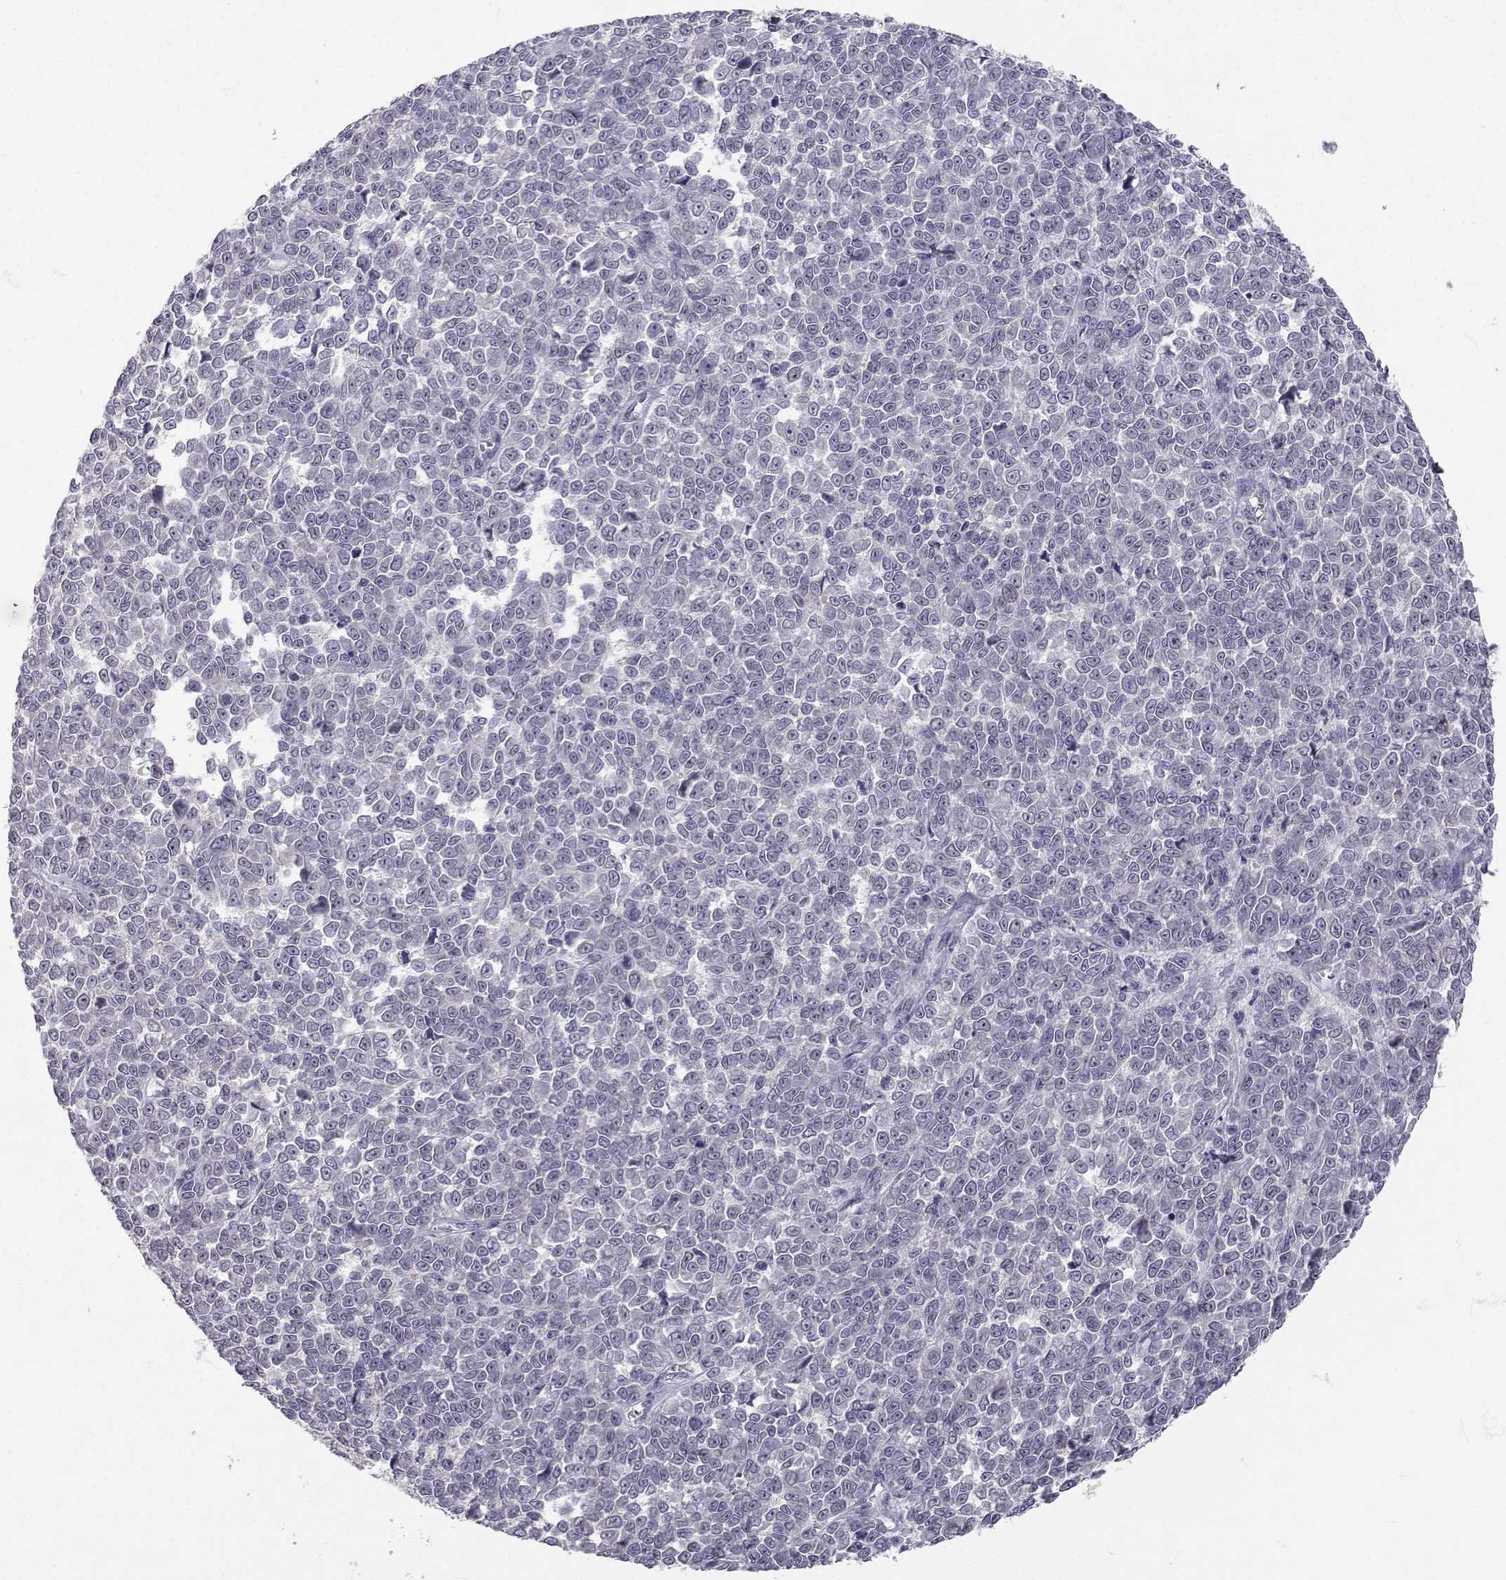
{"staining": {"intensity": "negative", "quantity": "none", "location": "none"}, "tissue": "melanoma", "cell_type": "Tumor cells", "image_type": "cancer", "snomed": [{"axis": "morphology", "description": "Malignant melanoma, NOS"}, {"axis": "topography", "description": "Skin"}], "caption": "Immunohistochemistry micrograph of neoplastic tissue: human malignant melanoma stained with DAB (3,3'-diaminobenzidine) exhibits no significant protein positivity in tumor cells.", "gene": "SLC6A3", "patient": {"sex": "female", "age": 95}}